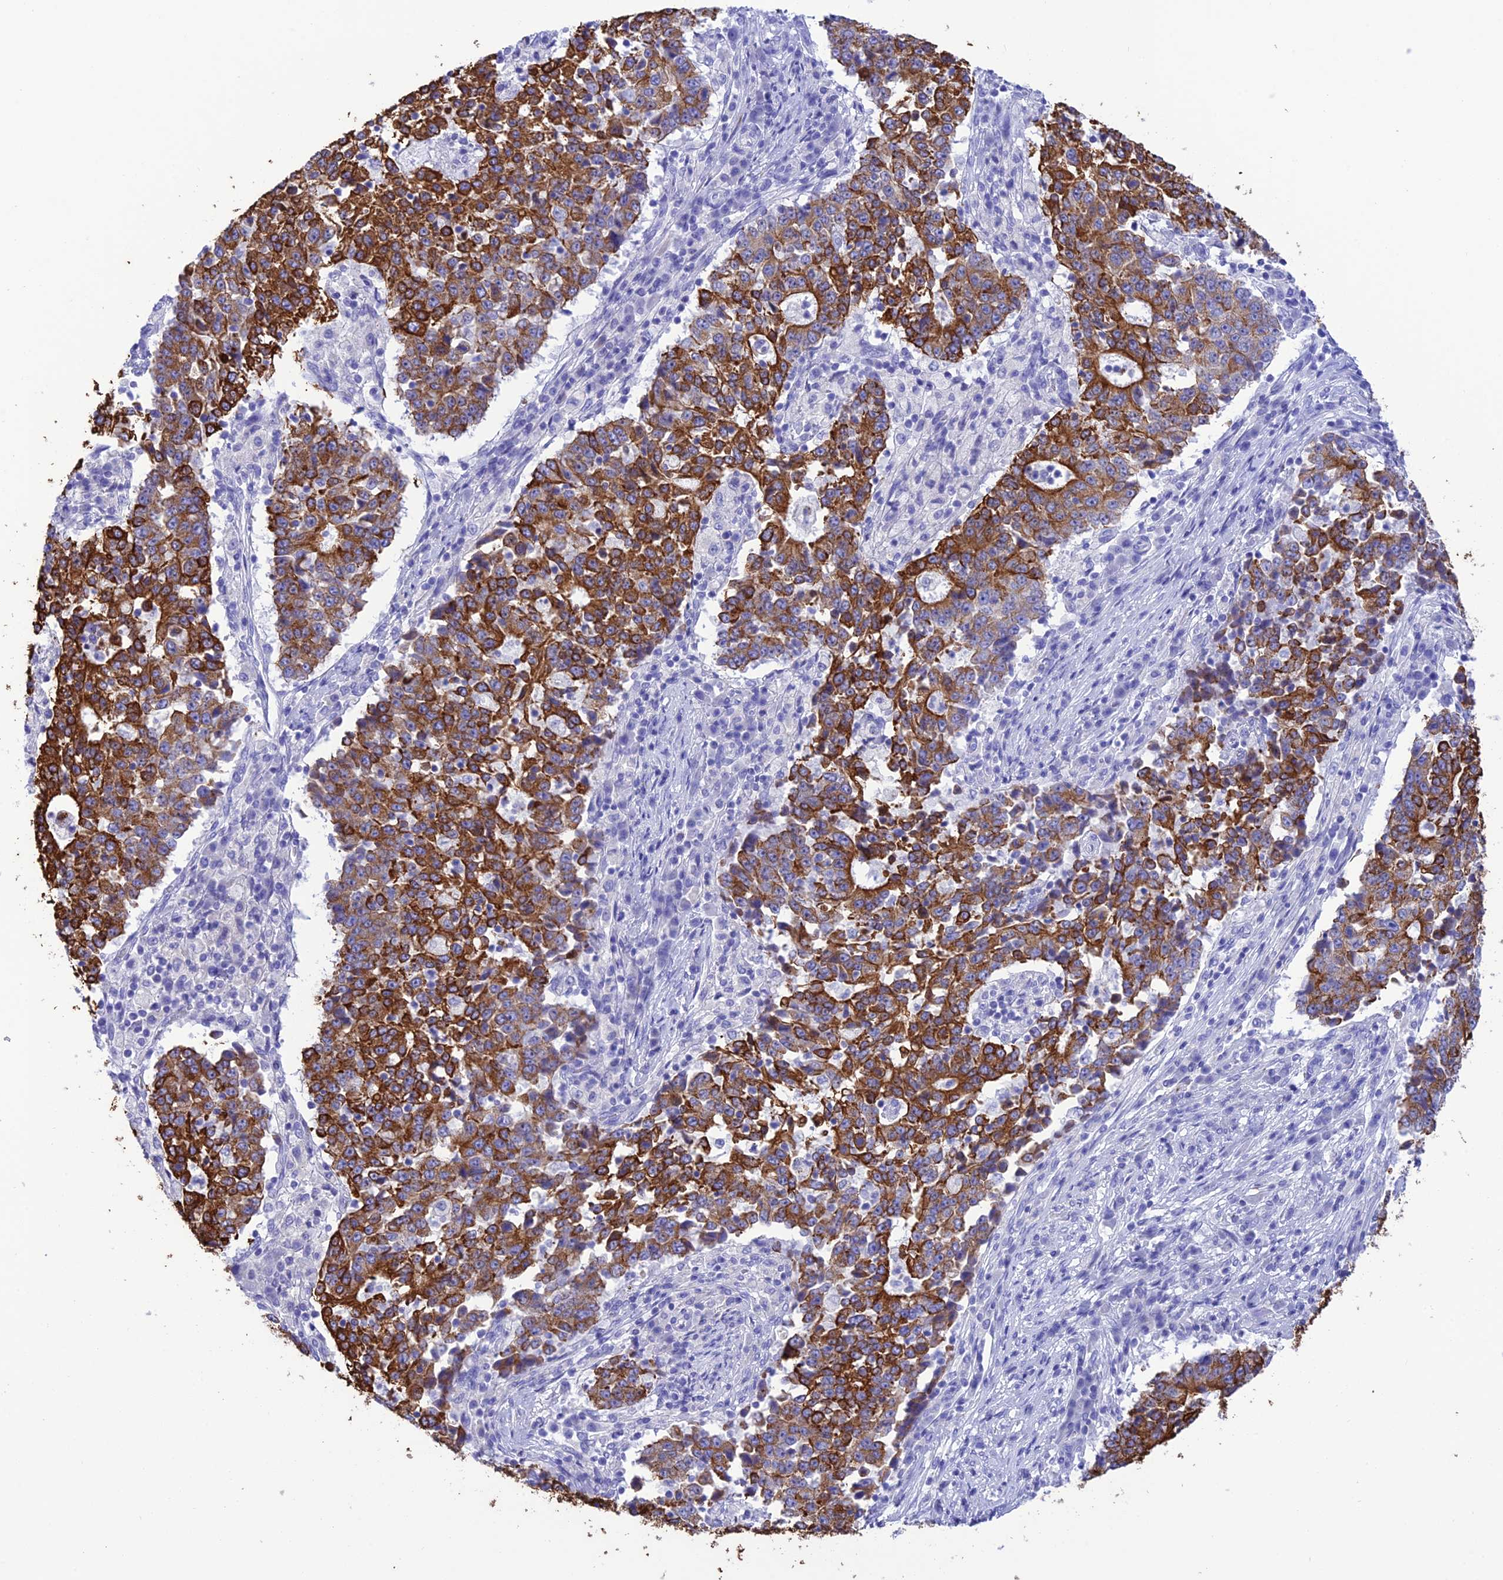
{"staining": {"intensity": "strong", "quantity": ">75%", "location": "cytoplasmic/membranous"}, "tissue": "stomach cancer", "cell_type": "Tumor cells", "image_type": "cancer", "snomed": [{"axis": "morphology", "description": "Adenocarcinoma, NOS"}, {"axis": "topography", "description": "Stomach"}], "caption": "Stomach cancer (adenocarcinoma) was stained to show a protein in brown. There is high levels of strong cytoplasmic/membranous expression in approximately >75% of tumor cells.", "gene": "VPS52", "patient": {"sex": "male", "age": 59}}